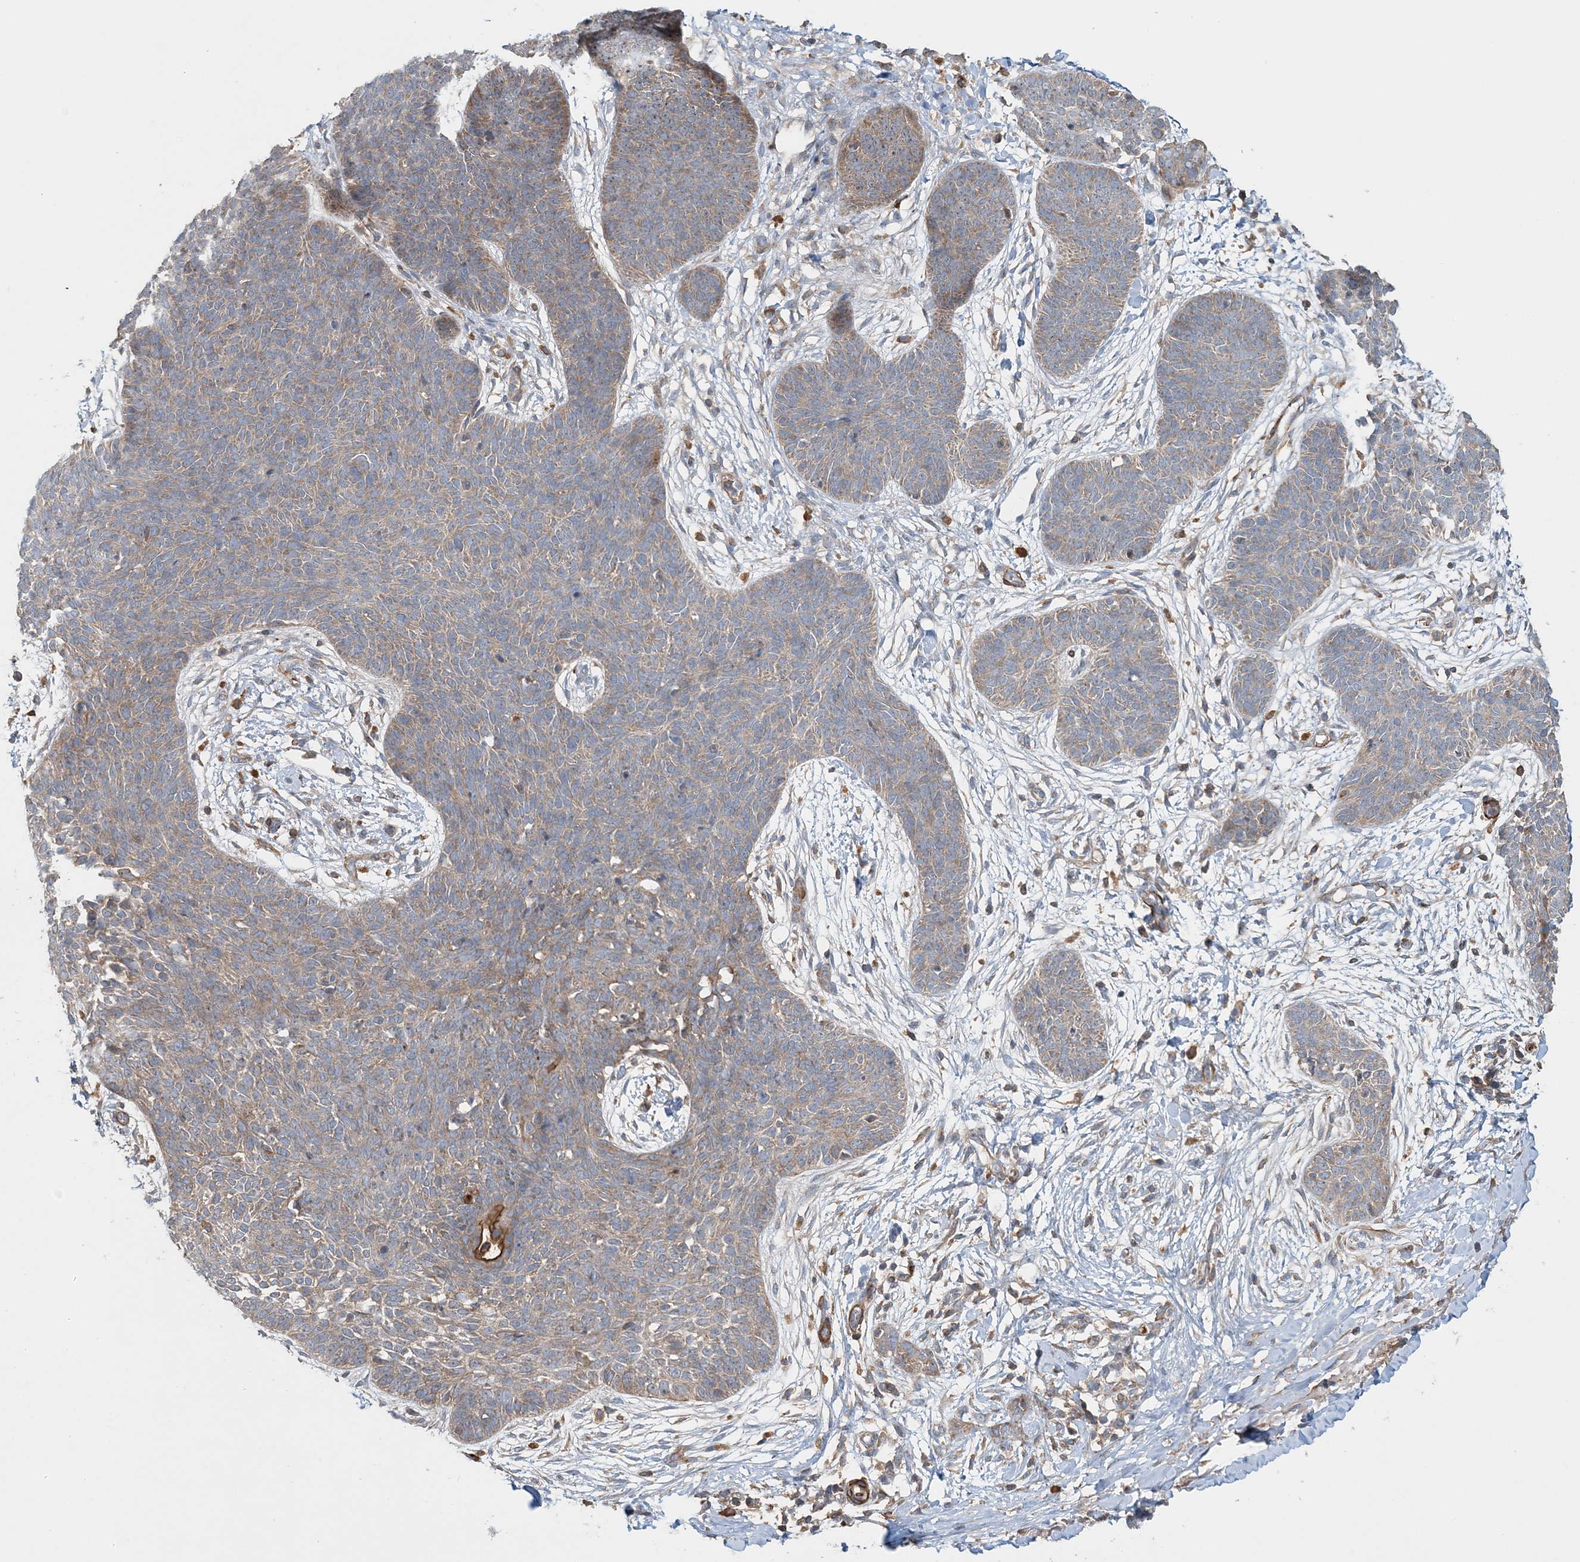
{"staining": {"intensity": "weak", "quantity": ">75%", "location": "cytoplasmic/membranous"}, "tissue": "skin cancer", "cell_type": "Tumor cells", "image_type": "cancer", "snomed": [{"axis": "morphology", "description": "Basal cell carcinoma"}, {"axis": "topography", "description": "Skin"}], "caption": "Brown immunohistochemical staining in basal cell carcinoma (skin) displays weak cytoplasmic/membranous expression in about >75% of tumor cells.", "gene": "TTI1", "patient": {"sex": "male", "age": 85}}